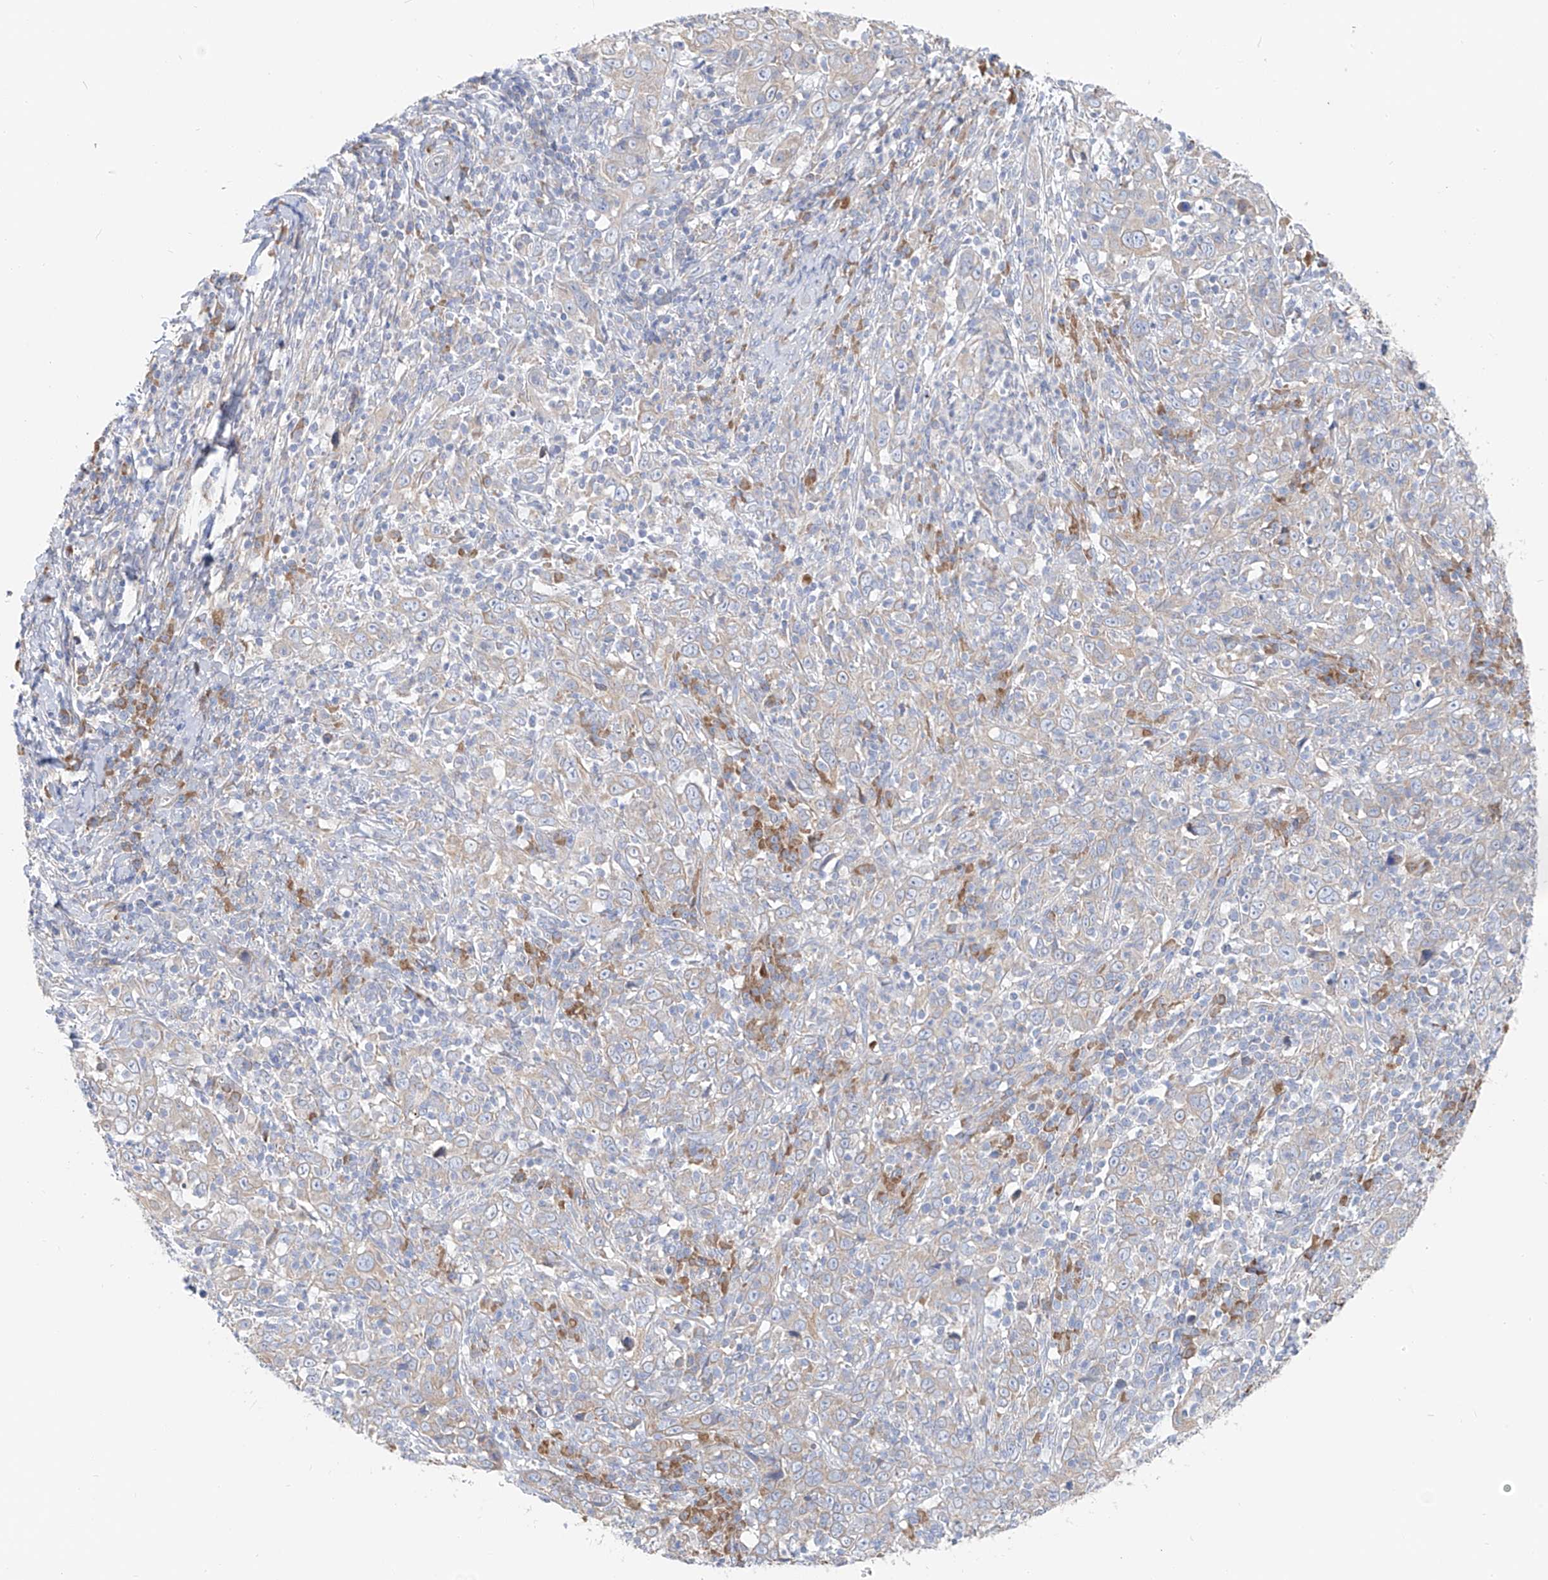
{"staining": {"intensity": "negative", "quantity": "none", "location": "none"}, "tissue": "cervical cancer", "cell_type": "Tumor cells", "image_type": "cancer", "snomed": [{"axis": "morphology", "description": "Squamous cell carcinoma, NOS"}, {"axis": "topography", "description": "Cervix"}], "caption": "This photomicrograph is of squamous cell carcinoma (cervical) stained with immunohistochemistry to label a protein in brown with the nuclei are counter-stained blue. There is no expression in tumor cells.", "gene": "UFL1", "patient": {"sex": "female", "age": 46}}